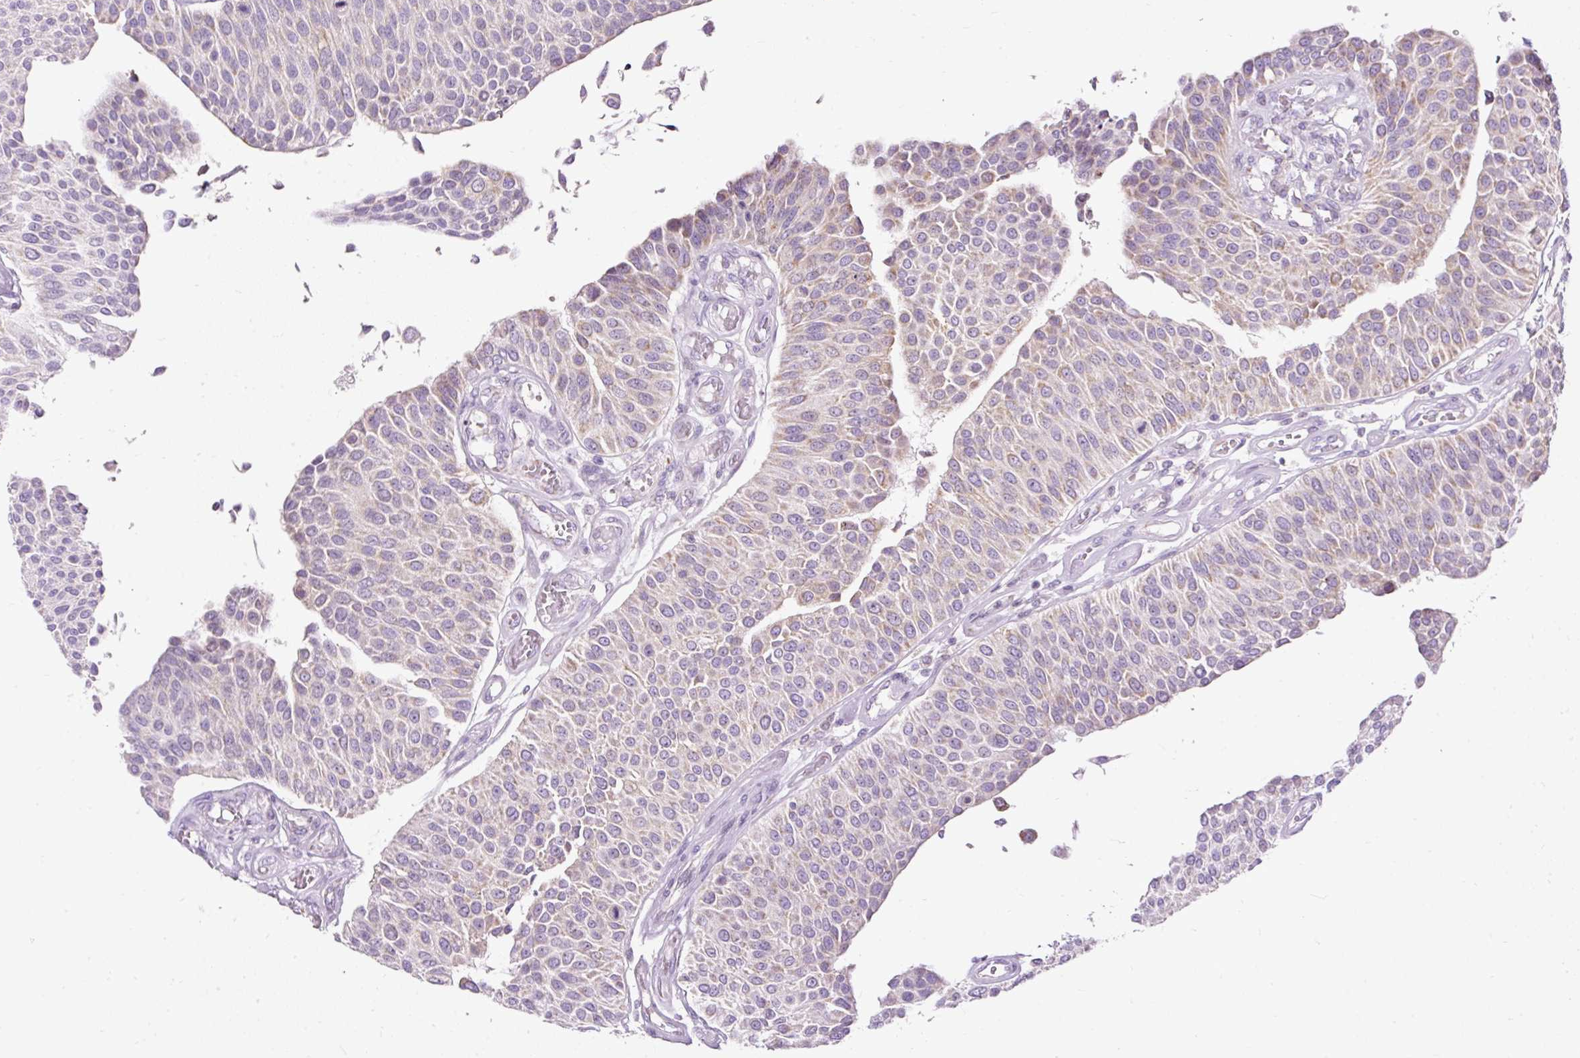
{"staining": {"intensity": "weak", "quantity": "<25%", "location": "cytoplasmic/membranous"}, "tissue": "urothelial cancer", "cell_type": "Tumor cells", "image_type": "cancer", "snomed": [{"axis": "morphology", "description": "Urothelial carcinoma, NOS"}, {"axis": "topography", "description": "Urinary bladder"}], "caption": "The micrograph reveals no significant expression in tumor cells of urothelial cancer.", "gene": "FMC1", "patient": {"sex": "male", "age": 55}}